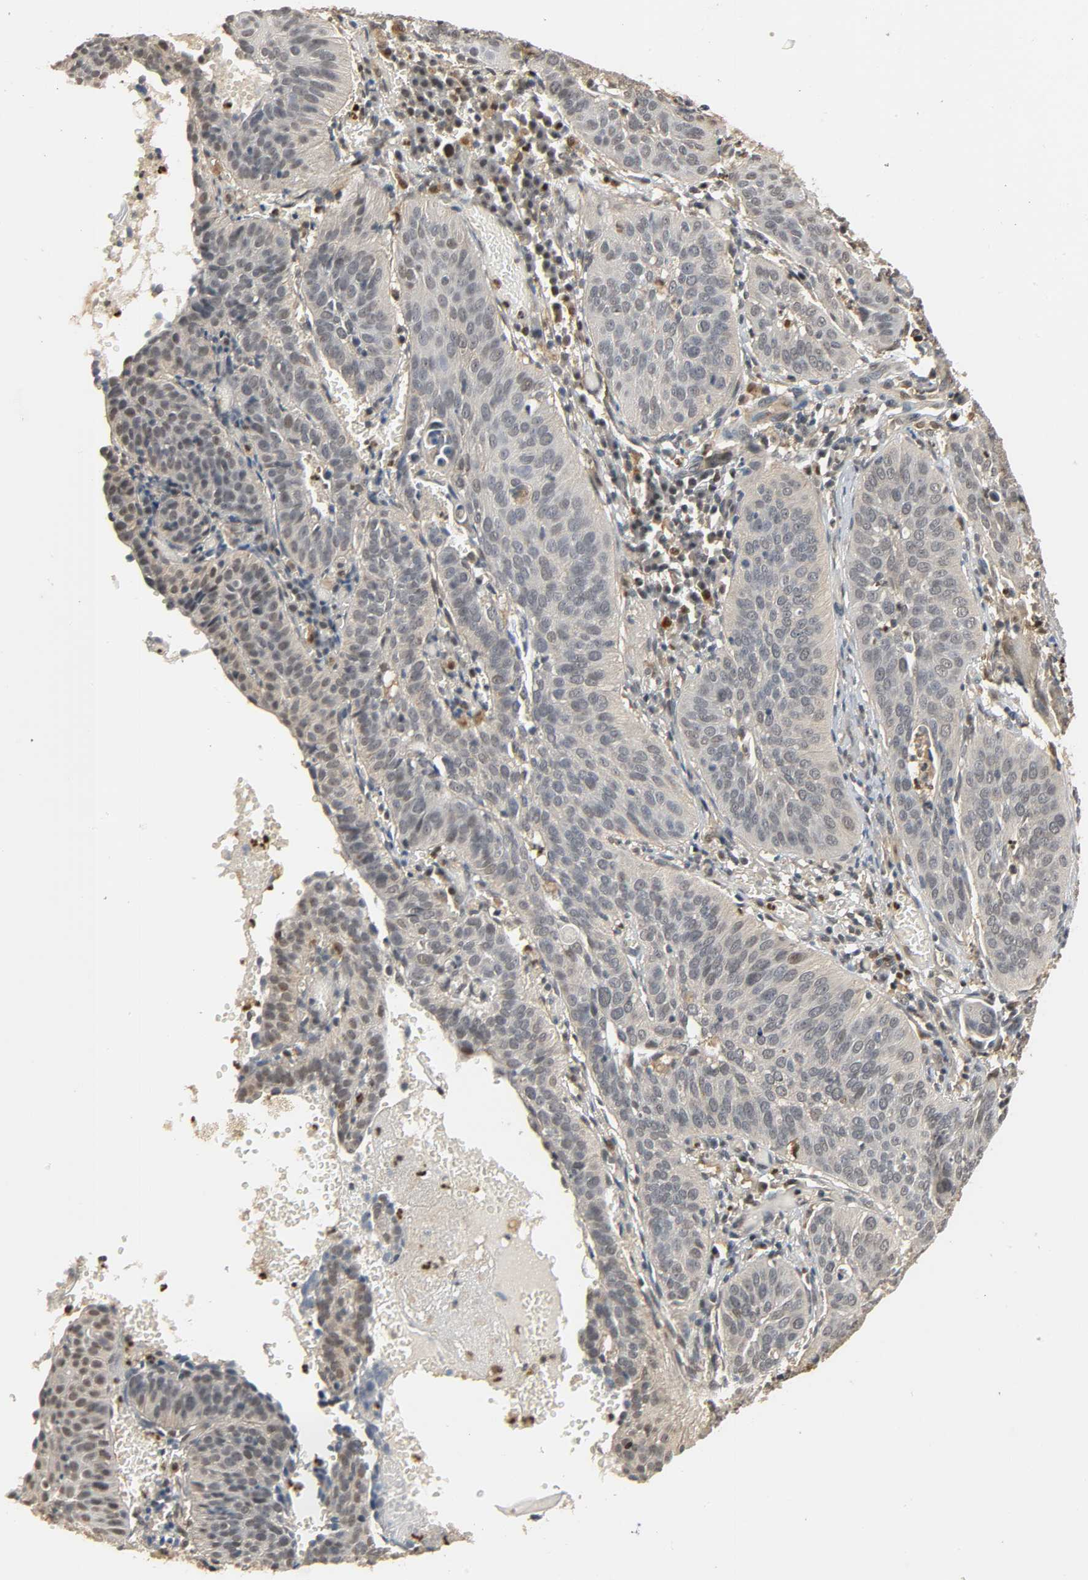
{"staining": {"intensity": "negative", "quantity": "none", "location": "none"}, "tissue": "cervical cancer", "cell_type": "Tumor cells", "image_type": "cancer", "snomed": [{"axis": "morphology", "description": "Squamous cell carcinoma, NOS"}, {"axis": "topography", "description": "Cervix"}], "caption": "A histopathology image of human squamous cell carcinoma (cervical) is negative for staining in tumor cells.", "gene": "ZFPM2", "patient": {"sex": "female", "age": 39}}